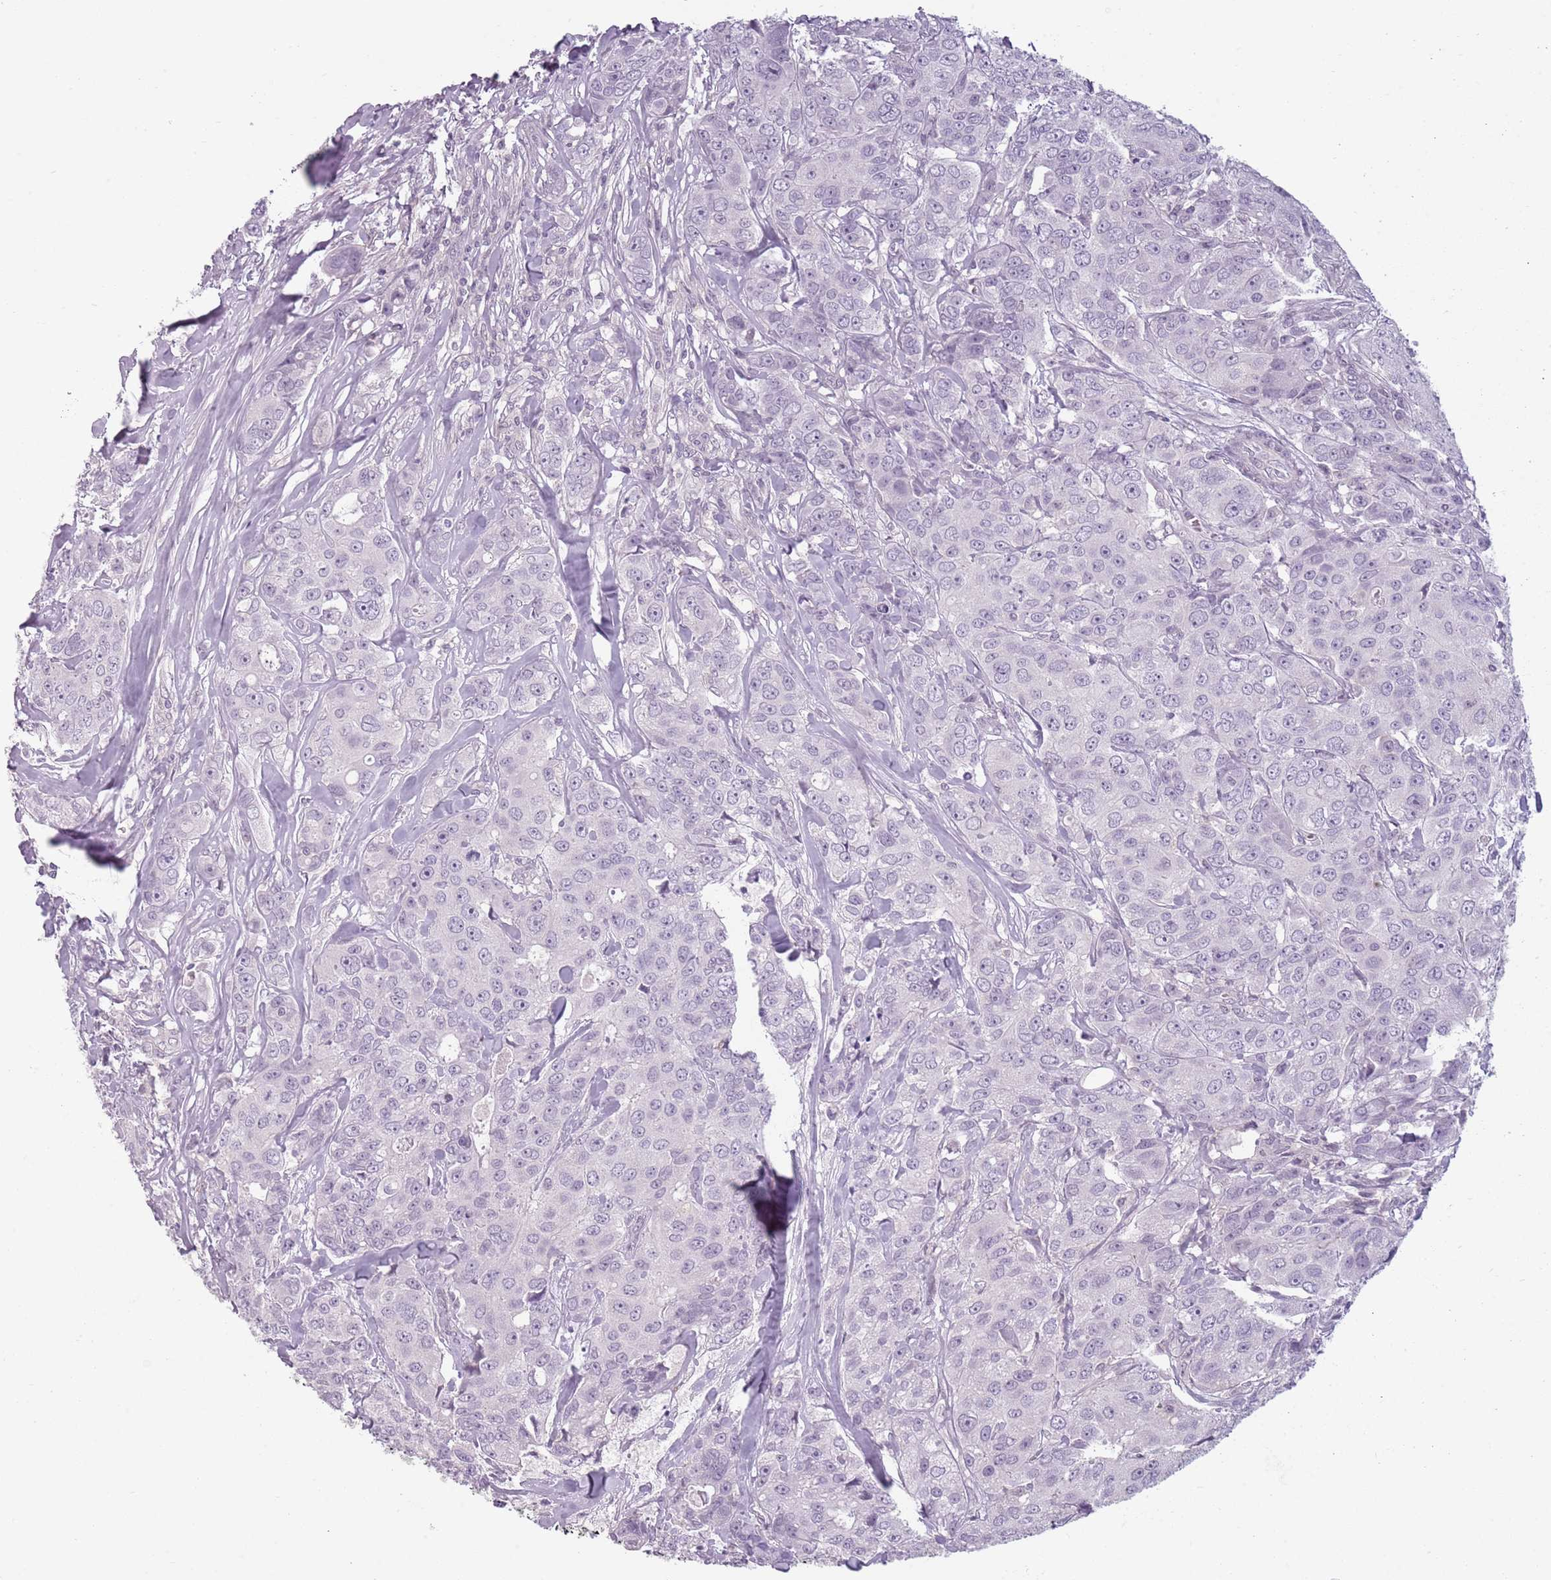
{"staining": {"intensity": "negative", "quantity": "none", "location": "none"}, "tissue": "breast cancer", "cell_type": "Tumor cells", "image_type": "cancer", "snomed": [{"axis": "morphology", "description": "Duct carcinoma"}, {"axis": "topography", "description": "Breast"}], "caption": "Immunohistochemistry histopathology image of human invasive ductal carcinoma (breast) stained for a protein (brown), which reveals no staining in tumor cells.", "gene": "PIEZO1", "patient": {"sex": "female", "age": 43}}